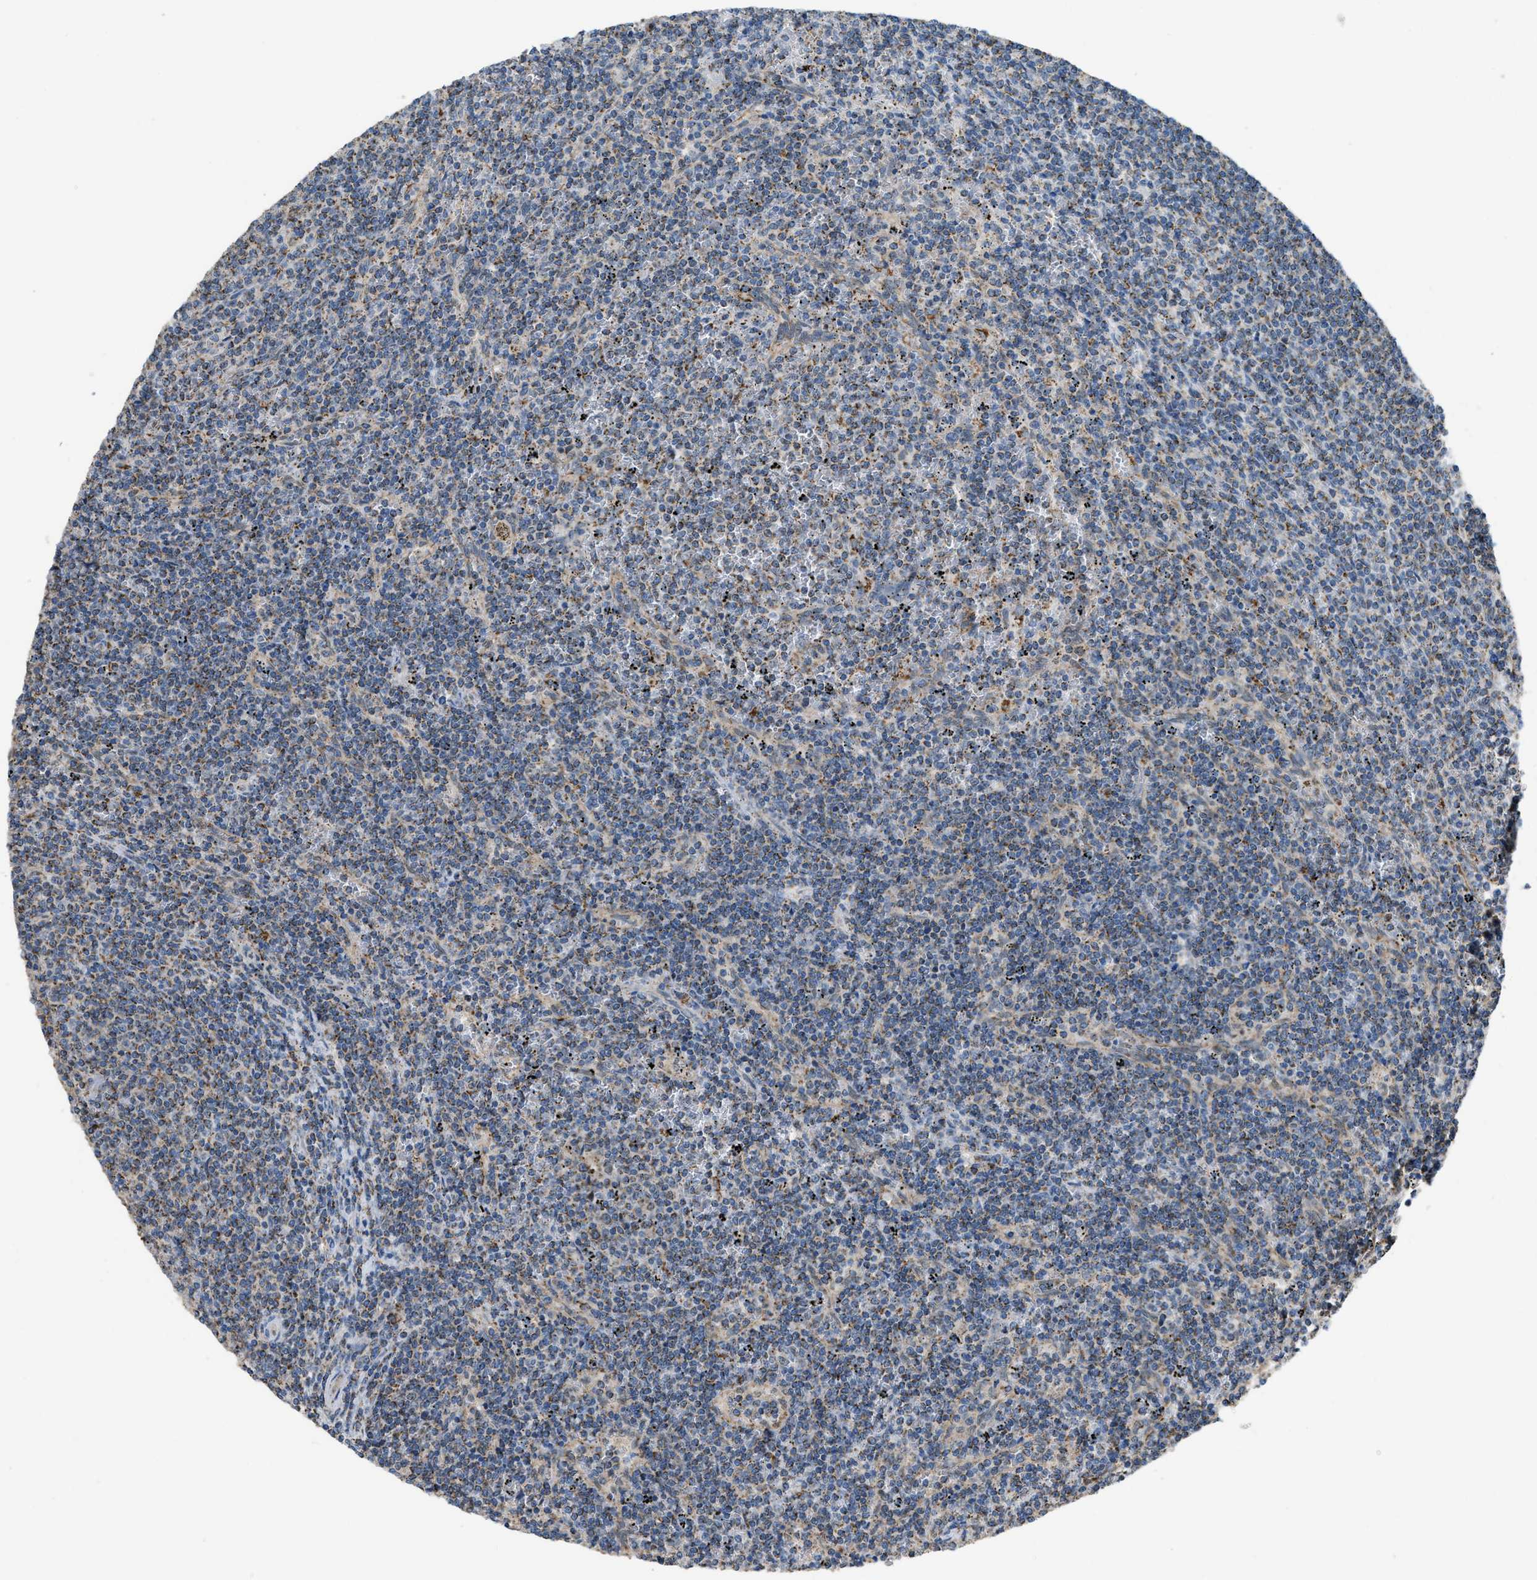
{"staining": {"intensity": "moderate", "quantity": "<25%", "location": "cytoplasmic/membranous"}, "tissue": "lymphoma", "cell_type": "Tumor cells", "image_type": "cancer", "snomed": [{"axis": "morphology", "description": "Malignant lymphoma, non-Hodgkin's type, Low grade"}, {"axis": "topography", "description": "Spleen"}], "caption": "A brown stain shows moderate cytoplasmic/membranous staining of a protein in human low-grade malignant lymphoma, non-Hodgkin's type tumor cells. The protein of interest is shown in brown color, while the nuclei are stained blue.", "gene": "ETFB", "patient": {"sex": "female", "age": 50}}